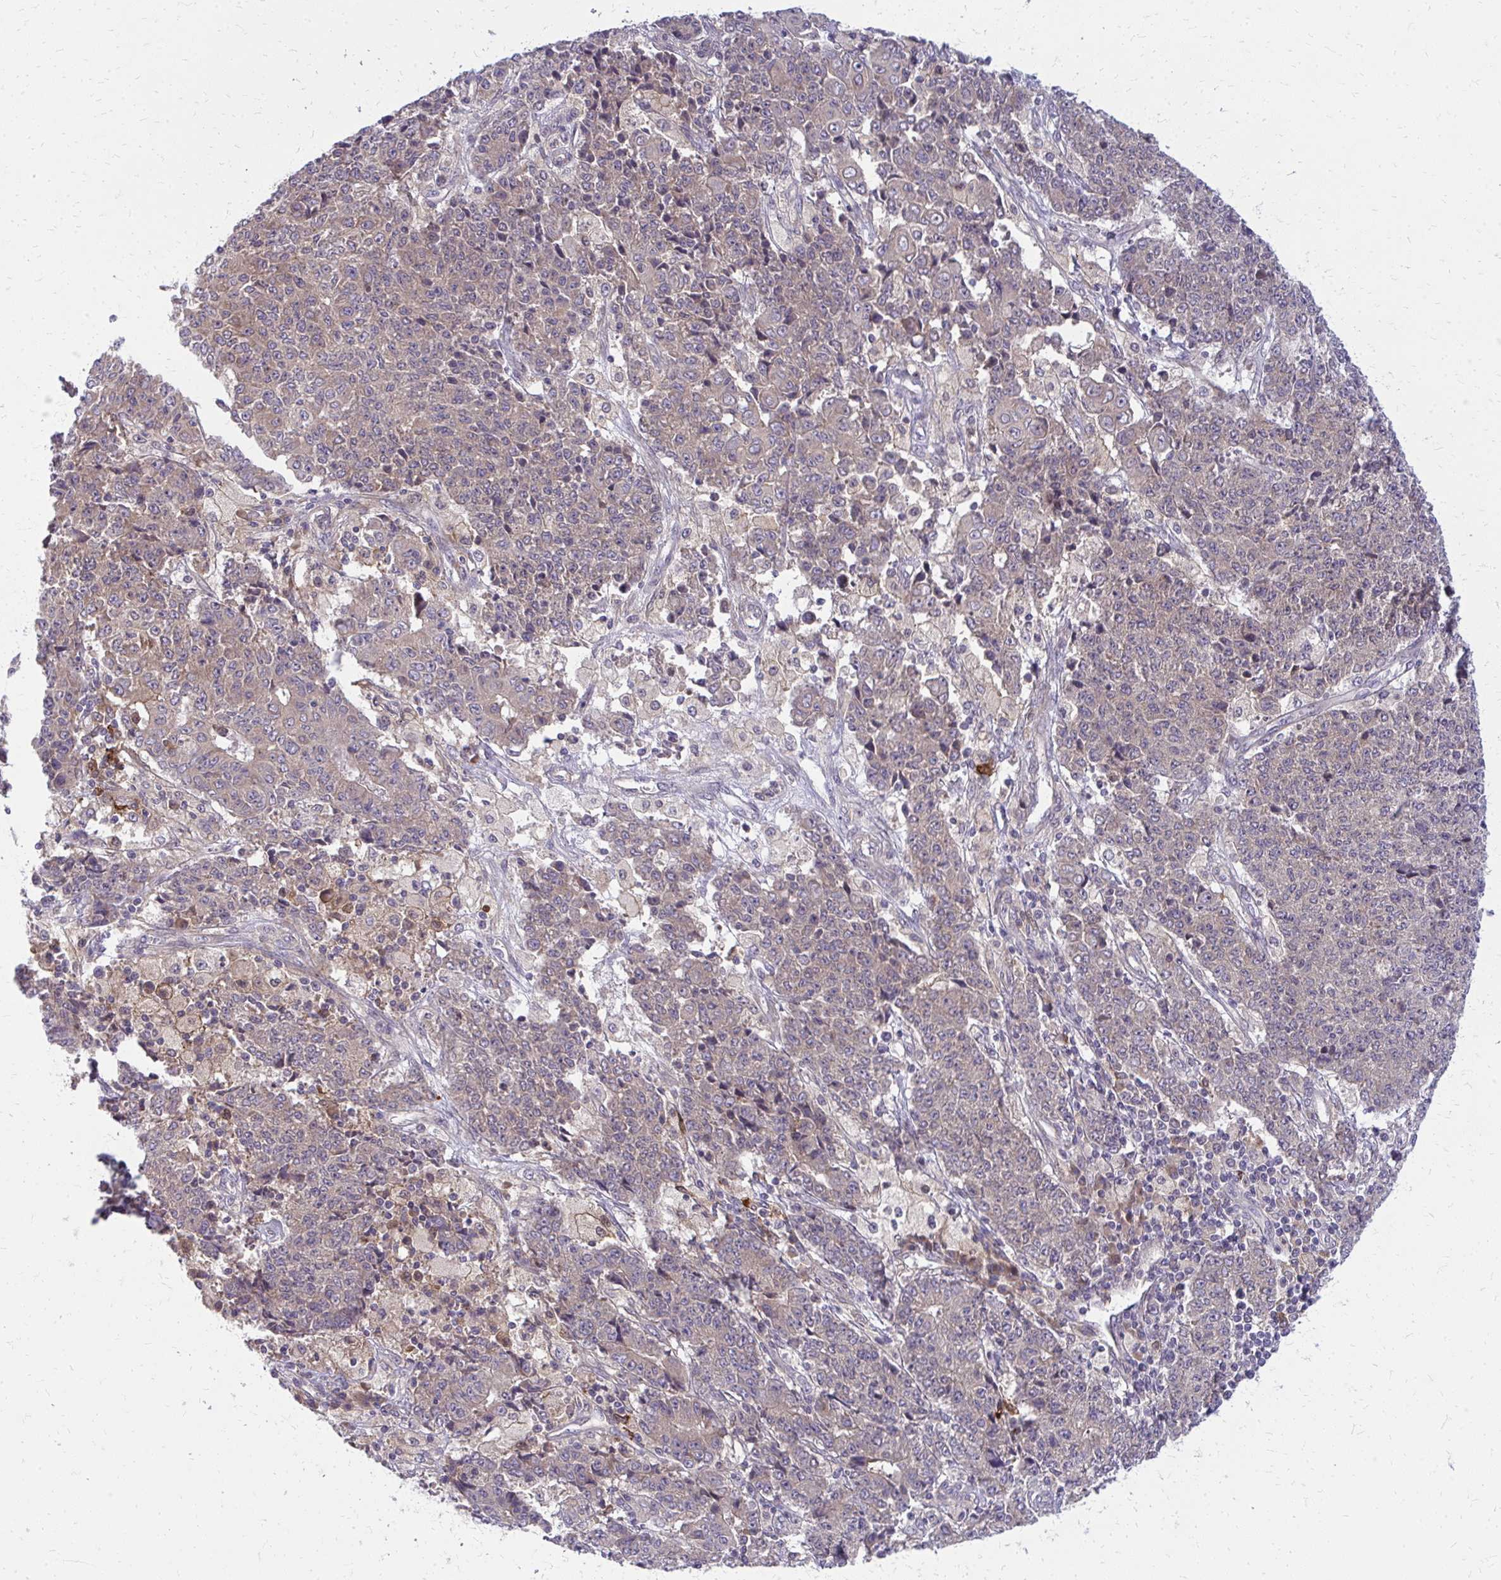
{"staining": {"intensity": "weak", "quantity": "25%-75%", "location": "cytoplasmic/membranous"}, "tissue": "ovarian cancer", "cell_type": "Tumor cells", "image_type": "cancer", "snomed": [{"axis": "morphology", "description": "Carcinoma, endometroid"}, {"axis": "topography", "description": "Ovary"}], "caption": "Ovarian cancer tissue exhibits weak cytoplasmic/membranous staining in about 25%-75% of tumor cells", "gene": "OXNAD1", "patient": {"sex": "female", "age": 42}}